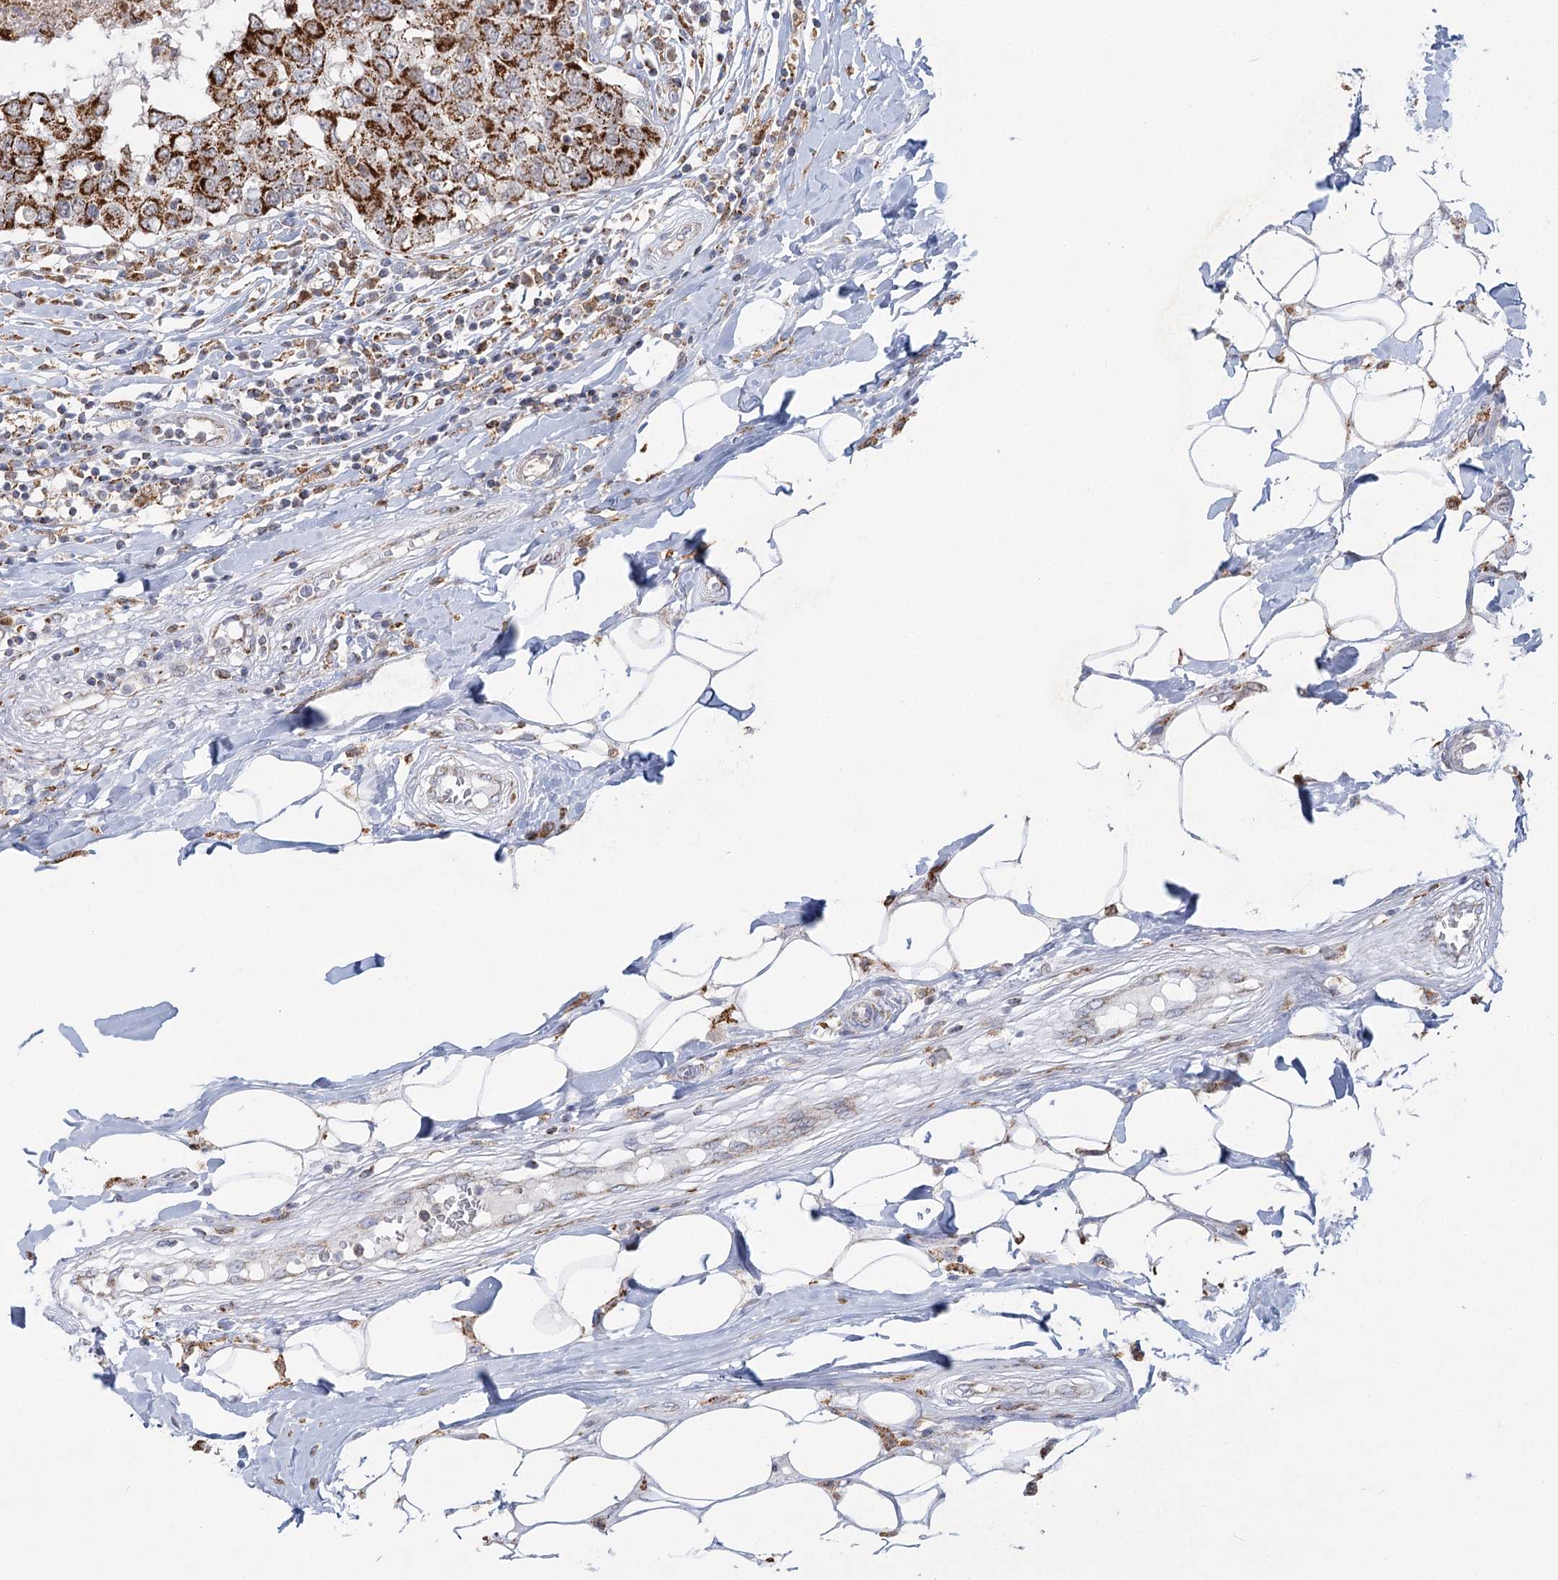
{"staining": {"intensity": "strong", "quantity": ">75%", "location": "cytoplasmic/membranous"}, "tissue": "breast cancer", "cell_type": "Tumor cells", "image_type": "cancer", "snomed": [{"axis": "morphology", "description": "Duct carcinoma"}, {"axis": "topography", "description": "Breast"}], "caption": "Tumor cells demonstrate high levels of strong cytoplasmic/membranous staining in about >75% of cells in infiltrating ductal carcinoma (breast).", "gene": "TAS1R1", "patient": {"sex": "female", "age": 27}}